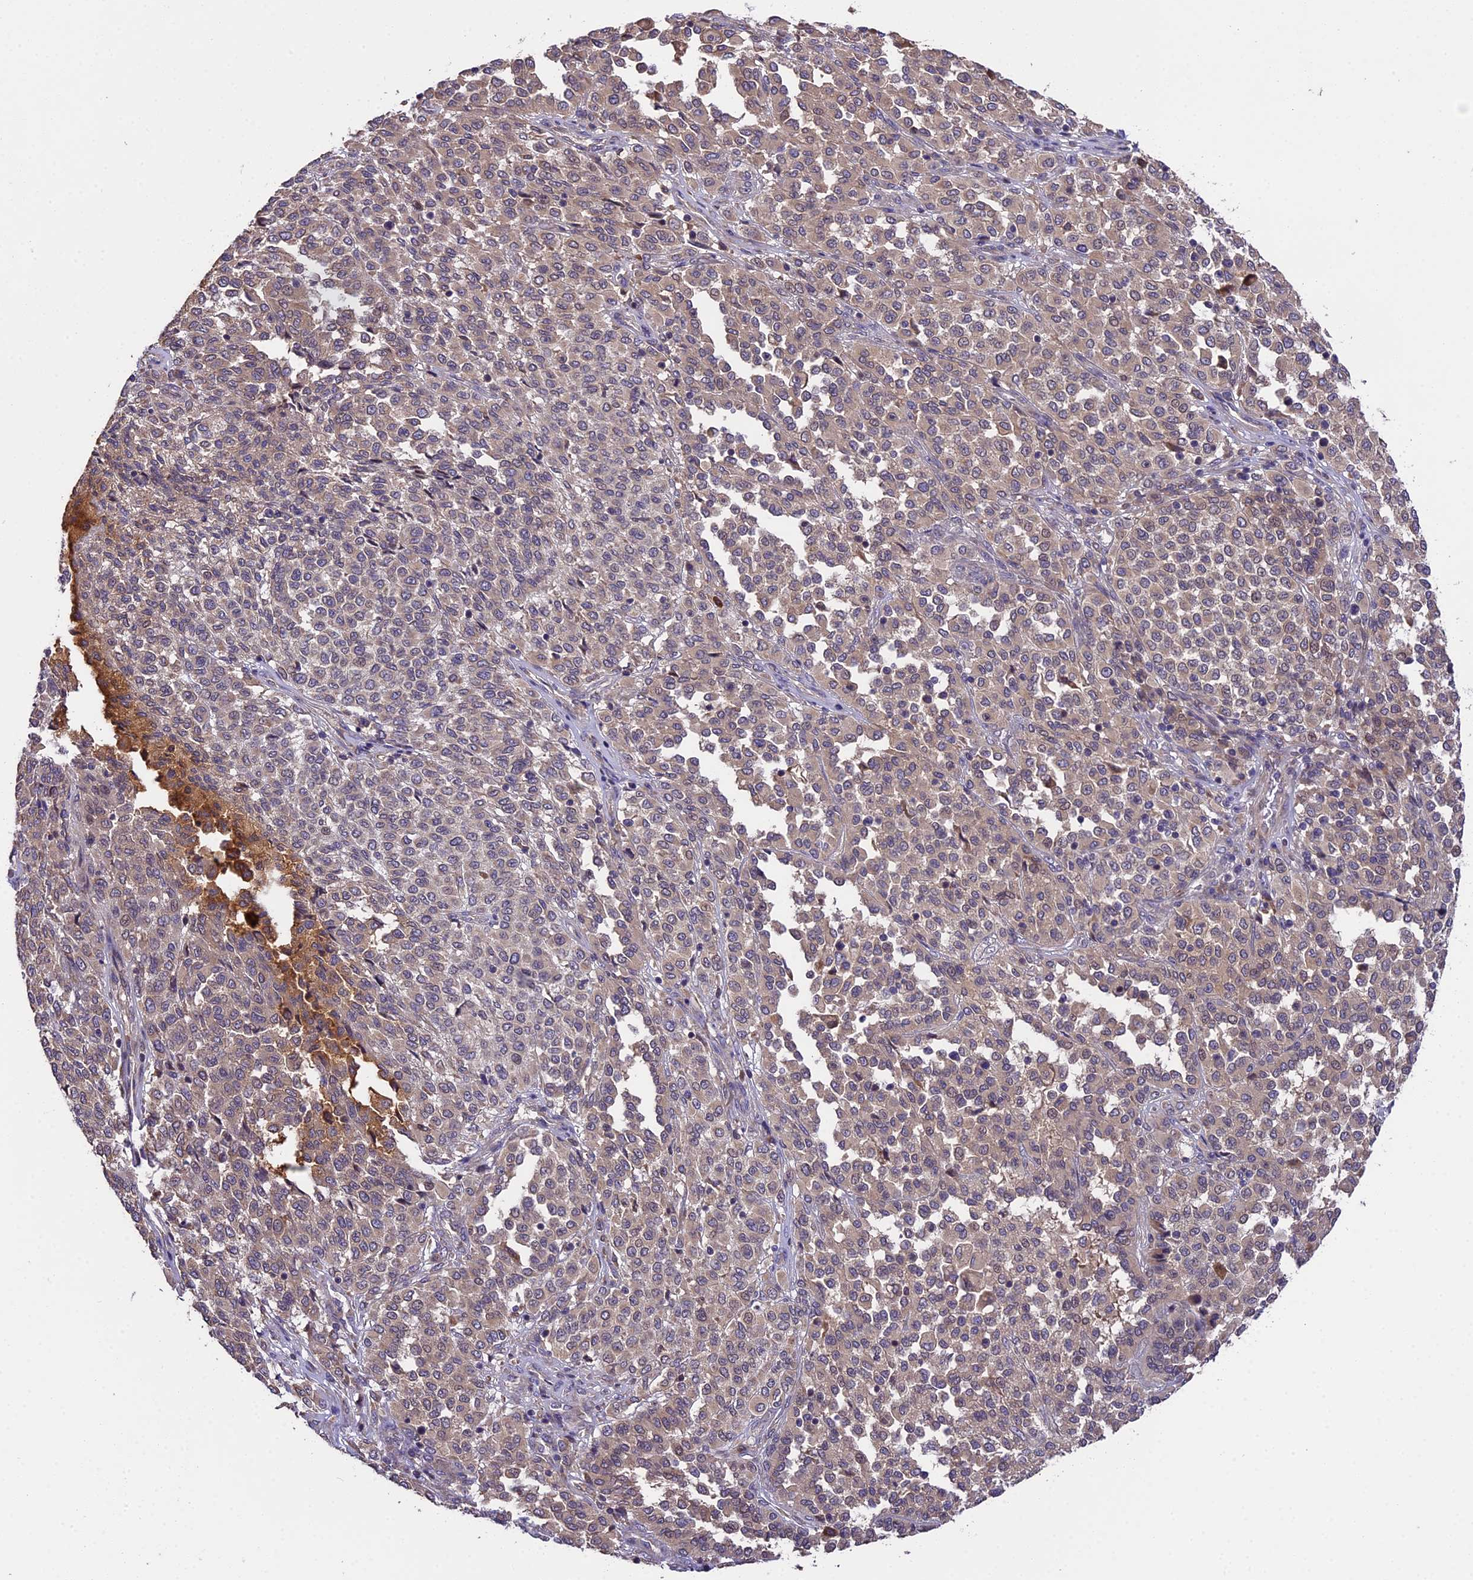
{"staining": {"intensity": "weak", "quantity": "<25%", "location": "cytoplasmic/membranous"}, "tissue": "melanoma", "cell_type": "Tumor cells", "image_type": "cancer", "snomed": [{"axis": "morphology", "description": "Malignant melanoma, Metastatic site"}, {"axis": "topography", "description": "Pancreas"}], "caption": "An image of melanoma stained for a protein reveals no brown staining in tumor cells.", "gene": "ABCC10", "patient": {"sex": "female", "age": 30}}